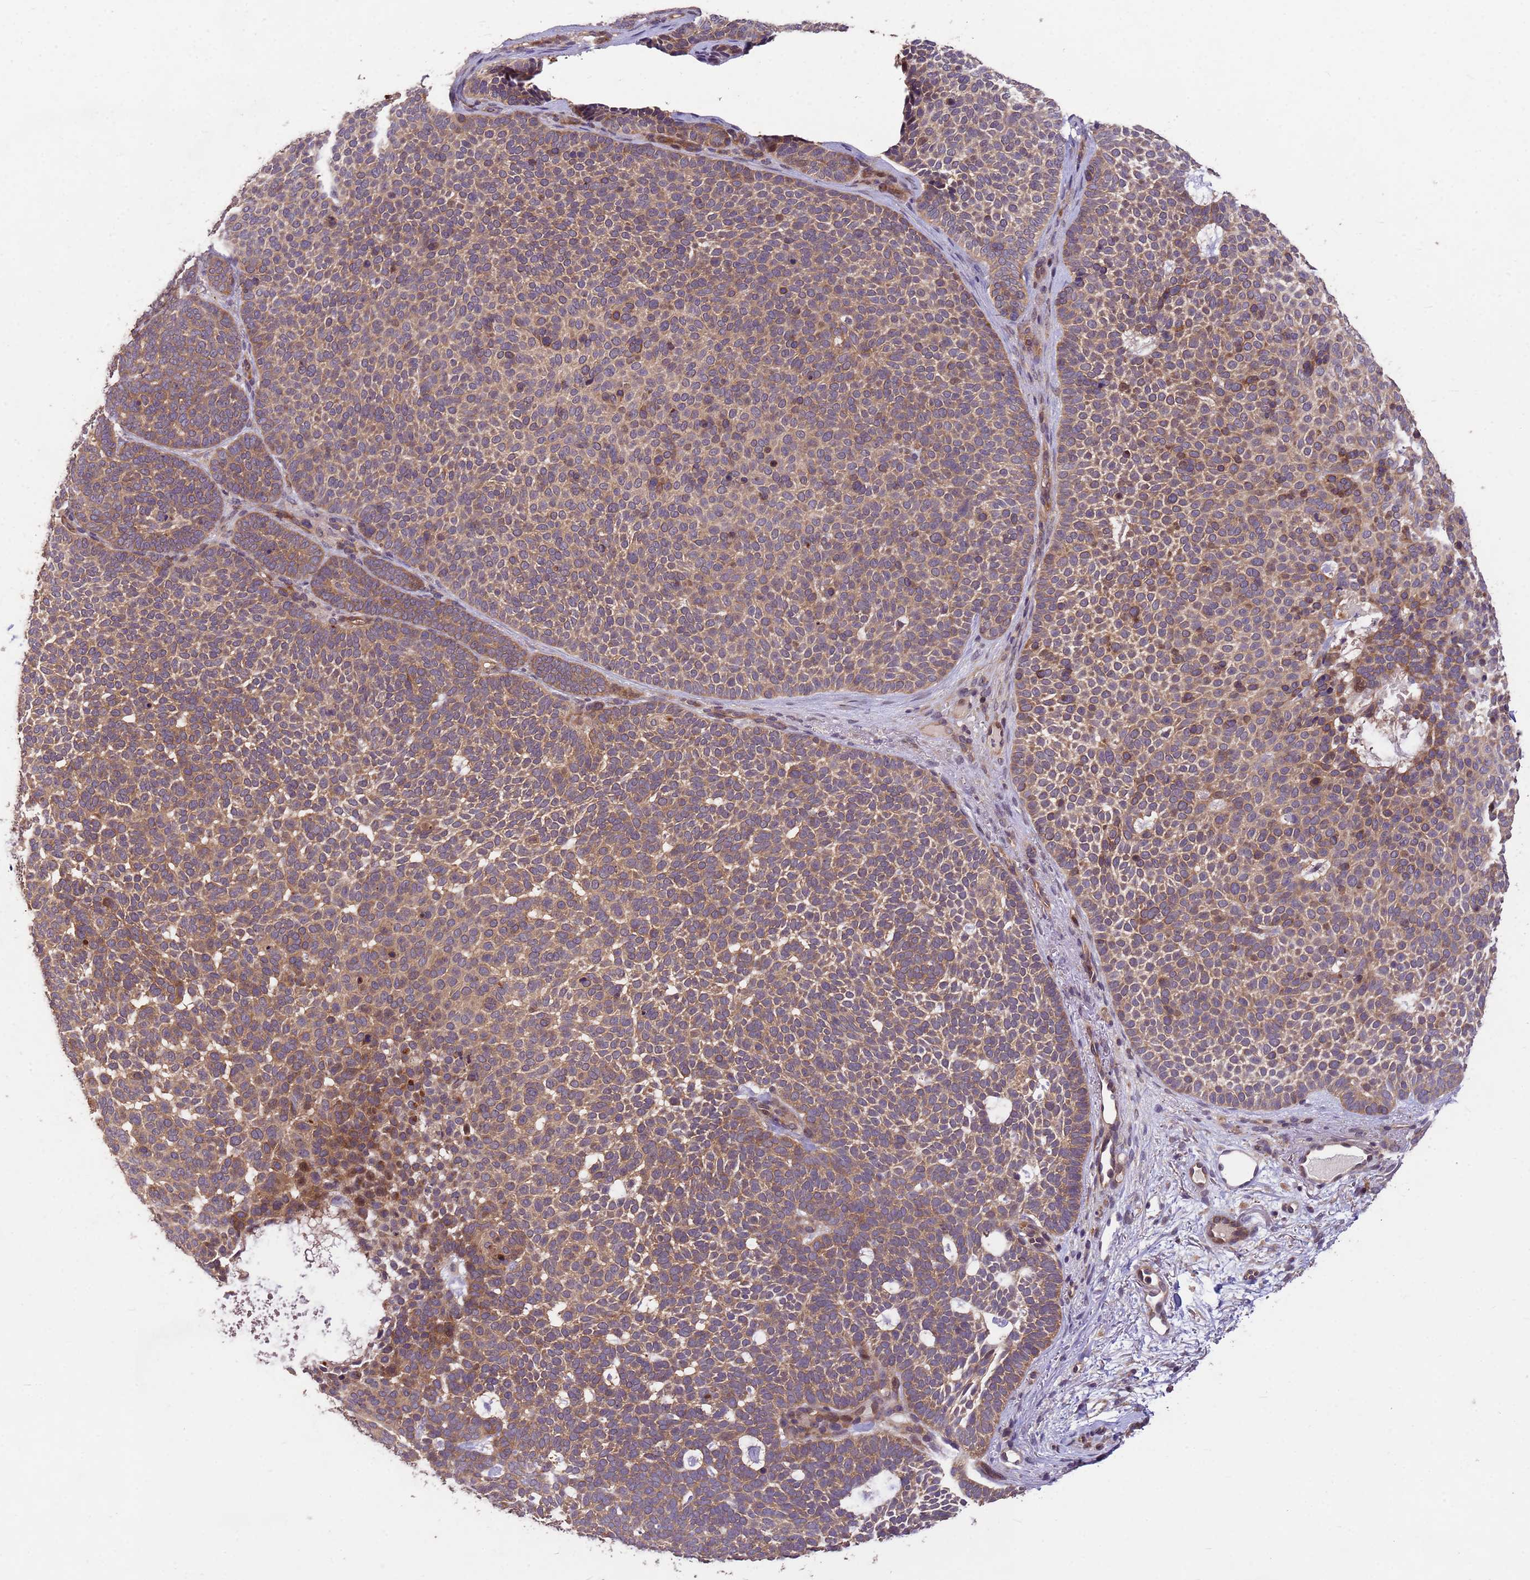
{"staining": {"intensity": "moderate", "quantity": ">75%", "location": "cytoplasmic/membranous"}, "tissue": "skin cancer", "cell_type": "Tumor cells", "image_type": "cancer", "snomed": [{"axis": "morphology", "description": "Basal cell carcinoma"}, {"axis": "topography", "description": "Skin"}], "caption": "Human basal cell carcinoma (skin) stained with a protein marker displays moderate staining in tumor cells.", "gene": "PPP2CB", "patient": {"sex": "female", "age": 77}}